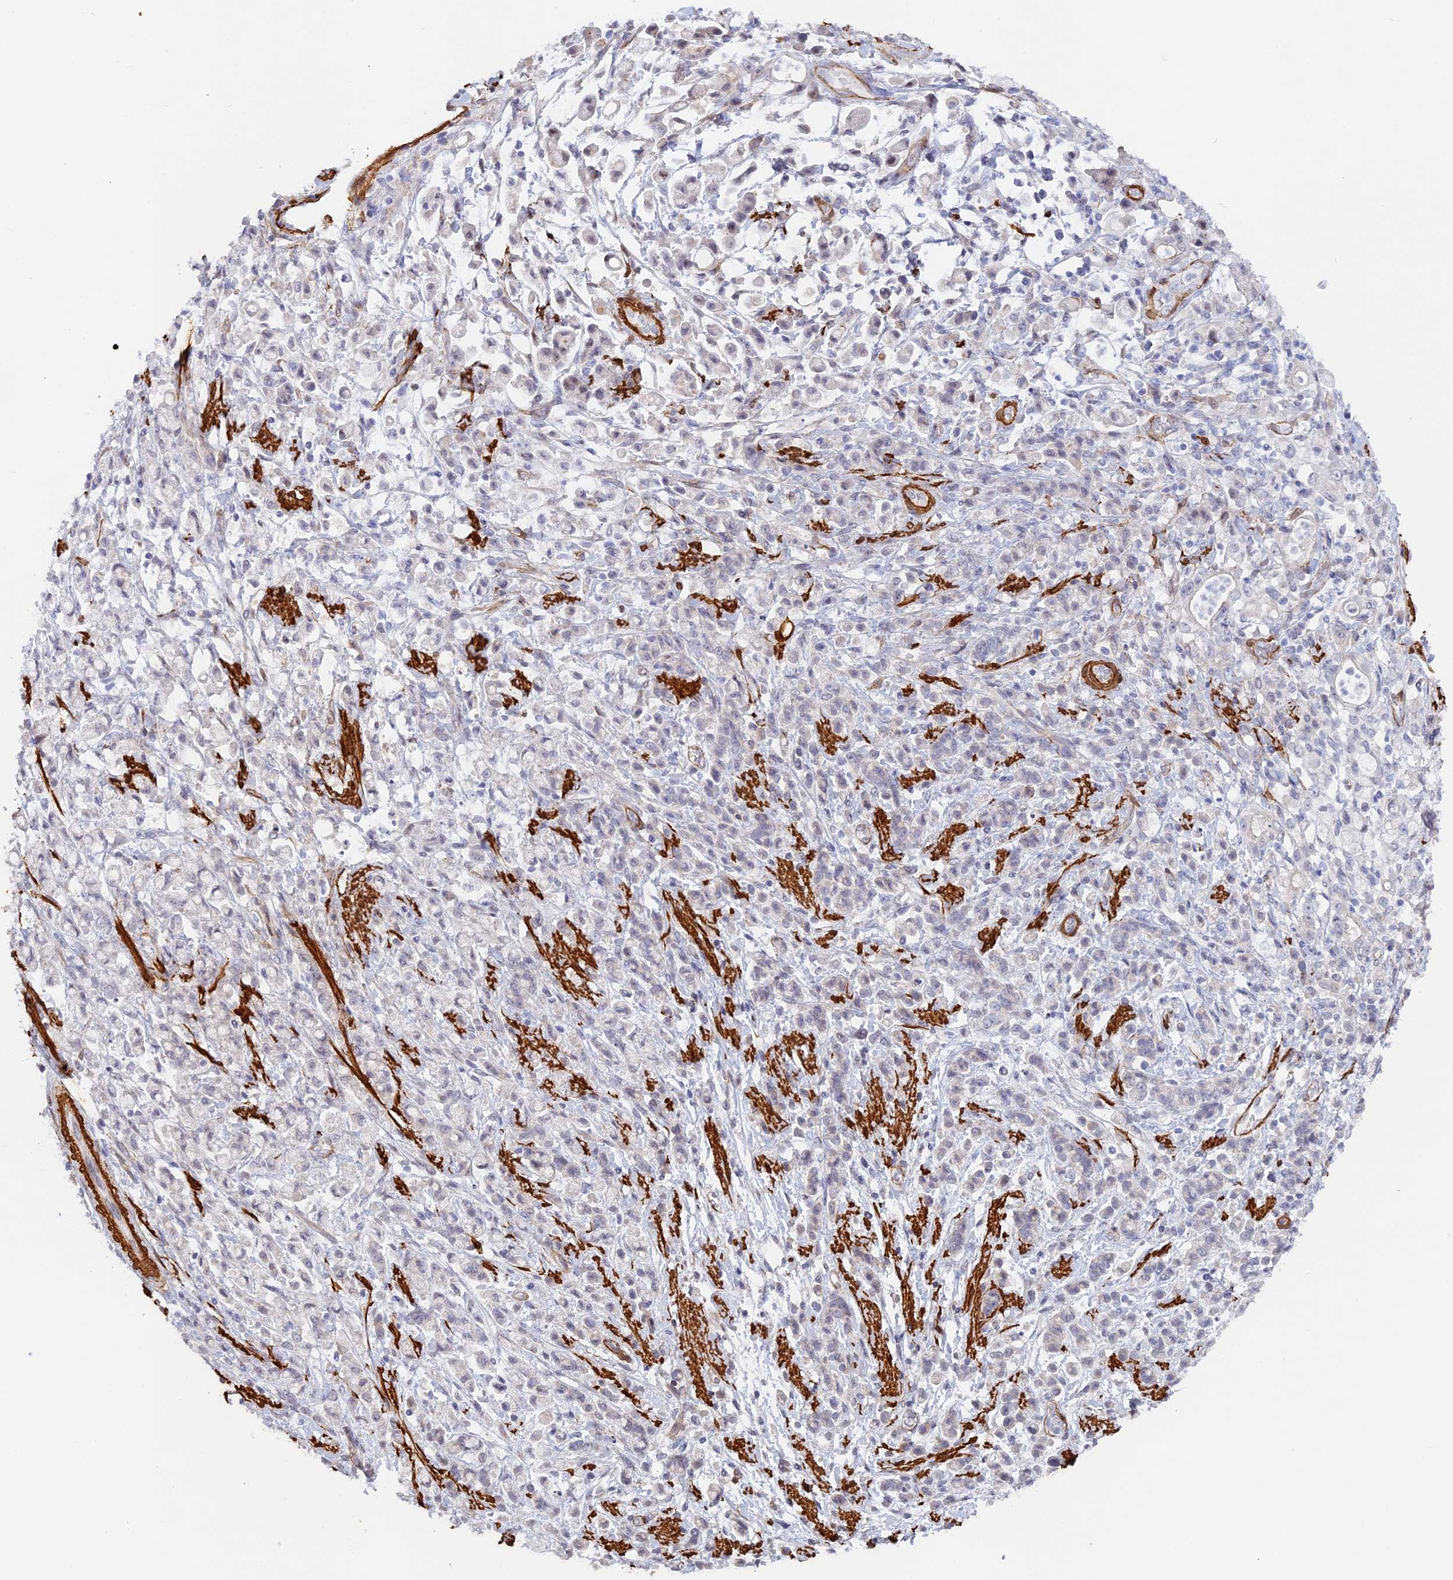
{"staining": {"intensity": "negative", "quantity": "none", "location": "none"}, "tissue": "stomach cancer", "cell_type": "Tumor cells", "image_type": "cancer", "snomed": [{"axis": "morphology", "description": "Adenocarcinoma, NOS"}, {"axis": "topography", "description": "Stomach"}], "caption": "DAB (3,3'-diaminobenzidine) immunohistochemical staining of human stomach cancer displays no significant positivity in tumor cells.", "gene": "CCDC154", "patient": {"sex": "female", "age": 60}}